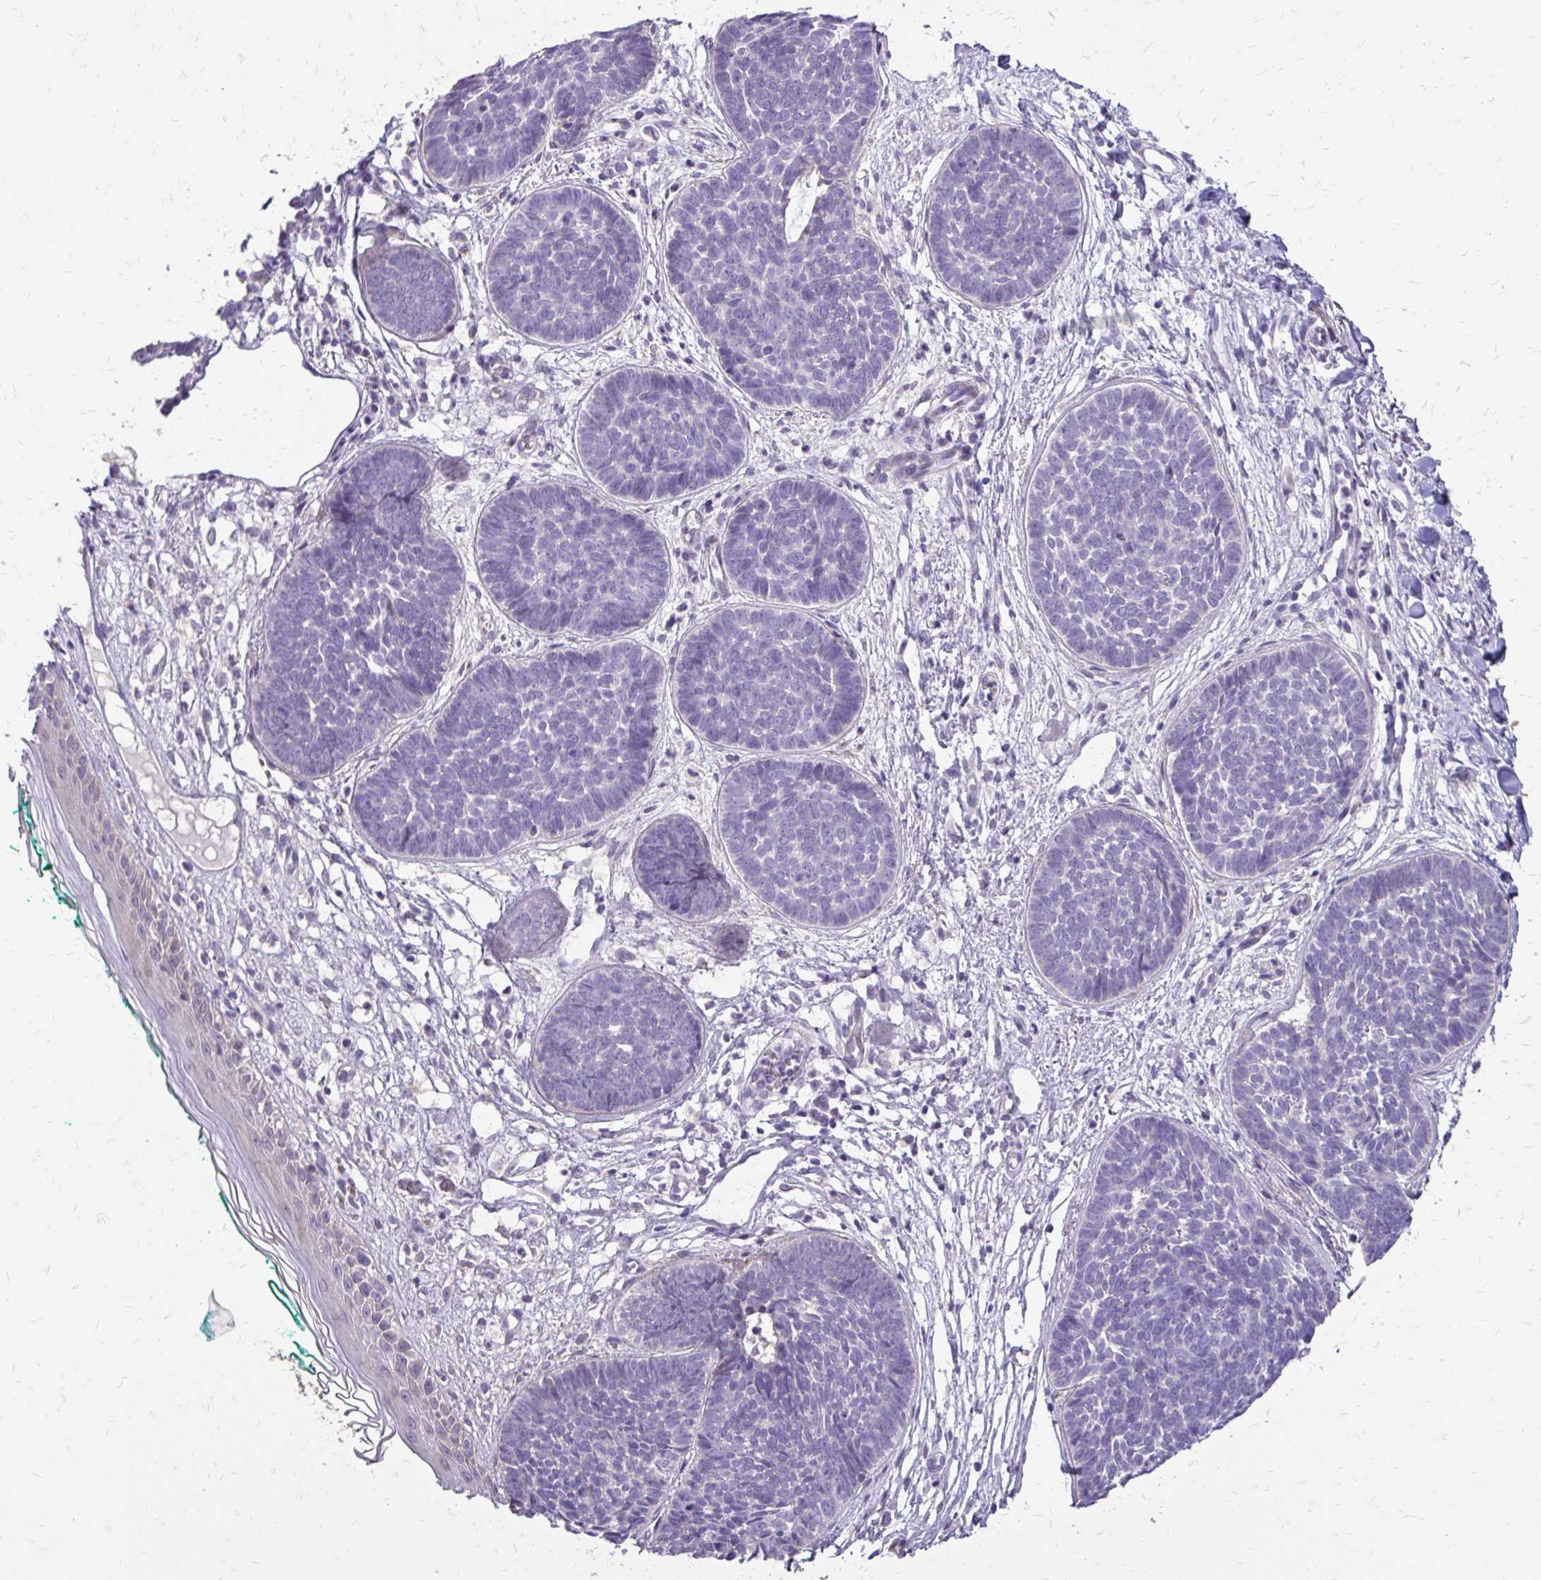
{"staining": {"intensity": "negative", "quantity": "none", "location": "none"}, "tissue": "skin cancer", "cell_type": "Tumor cells", "image_type": "cancer", "snomed": [{"axis": "morphology", "description": "Basal cell carcinoma"}, {"axis": "topography", "description": "Skin"}, {"axis": "topography", "description": "Skin of neck"}, {"axis": "topography", "description": "Skin of shoulder"}, {"axis": "topography", "description": "Skin of back"}], "caption": "The micrograph reveals no staining of tumor cells in skin basal cell carcinoma.", "gene": "MYORG", "patient": {"sex": "male", "age": 80}}